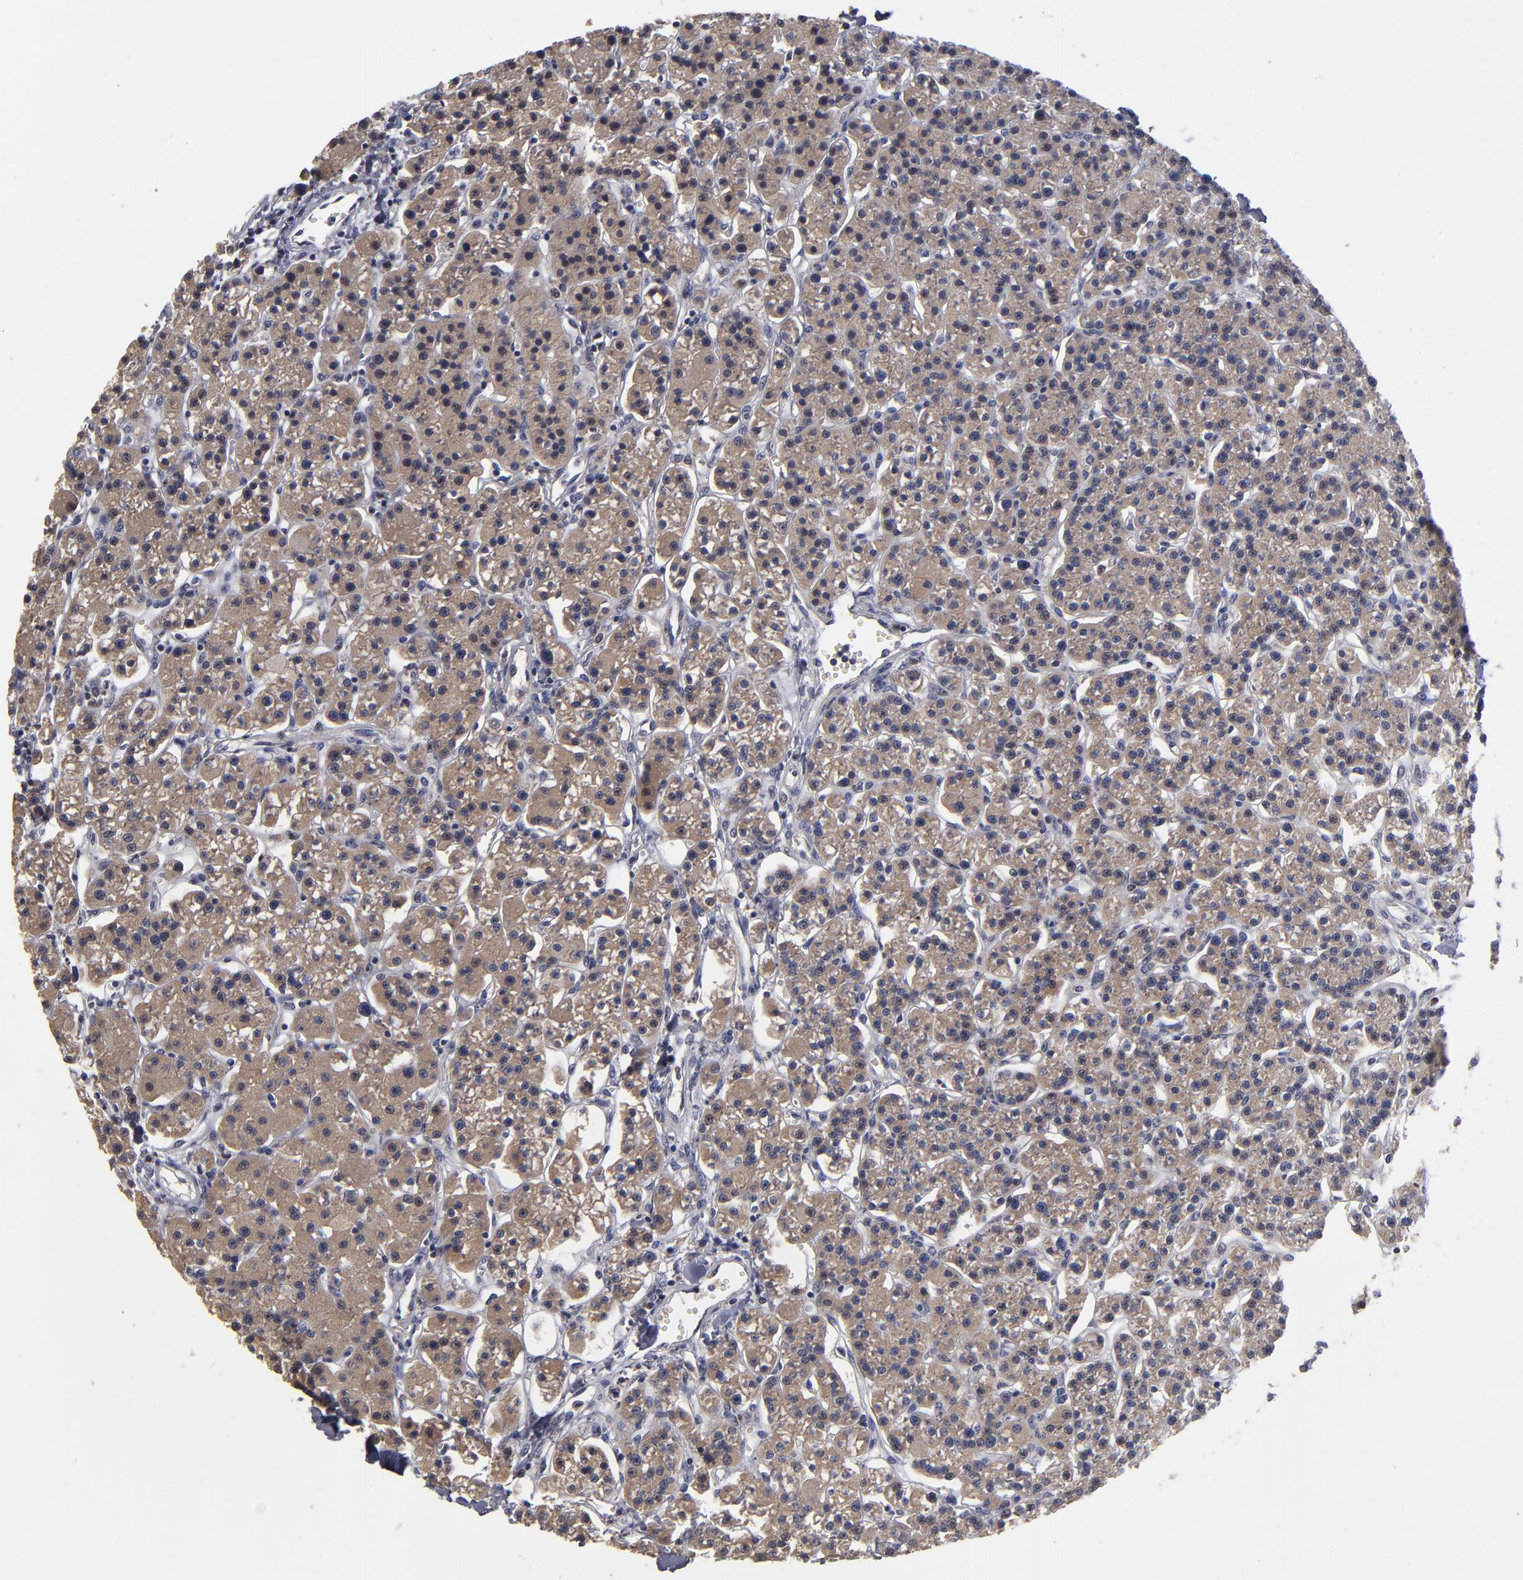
{"staining": {"intensity": "moderate", "quantity": ">75%", "location": "cytoplasmic/membranous"}, "tissue": "parathyroid gland", "cell_type": "Glandular cells", "image_type": "normal", "snomed": [{"axis": "morphology", "description": "Normal tissue, NOS"}, {"axis": "topography", "description": "Parathyroid gland"}], "caption": "The immunohistochemical stain highlights moderate cytoplasmic/membranous expression in glandular cells of normal parathyroid gland. (IHC, brightfield microscopy, high magnification).", "gene": "EXD2", "patient": {"sex": "female", "age": 76}}